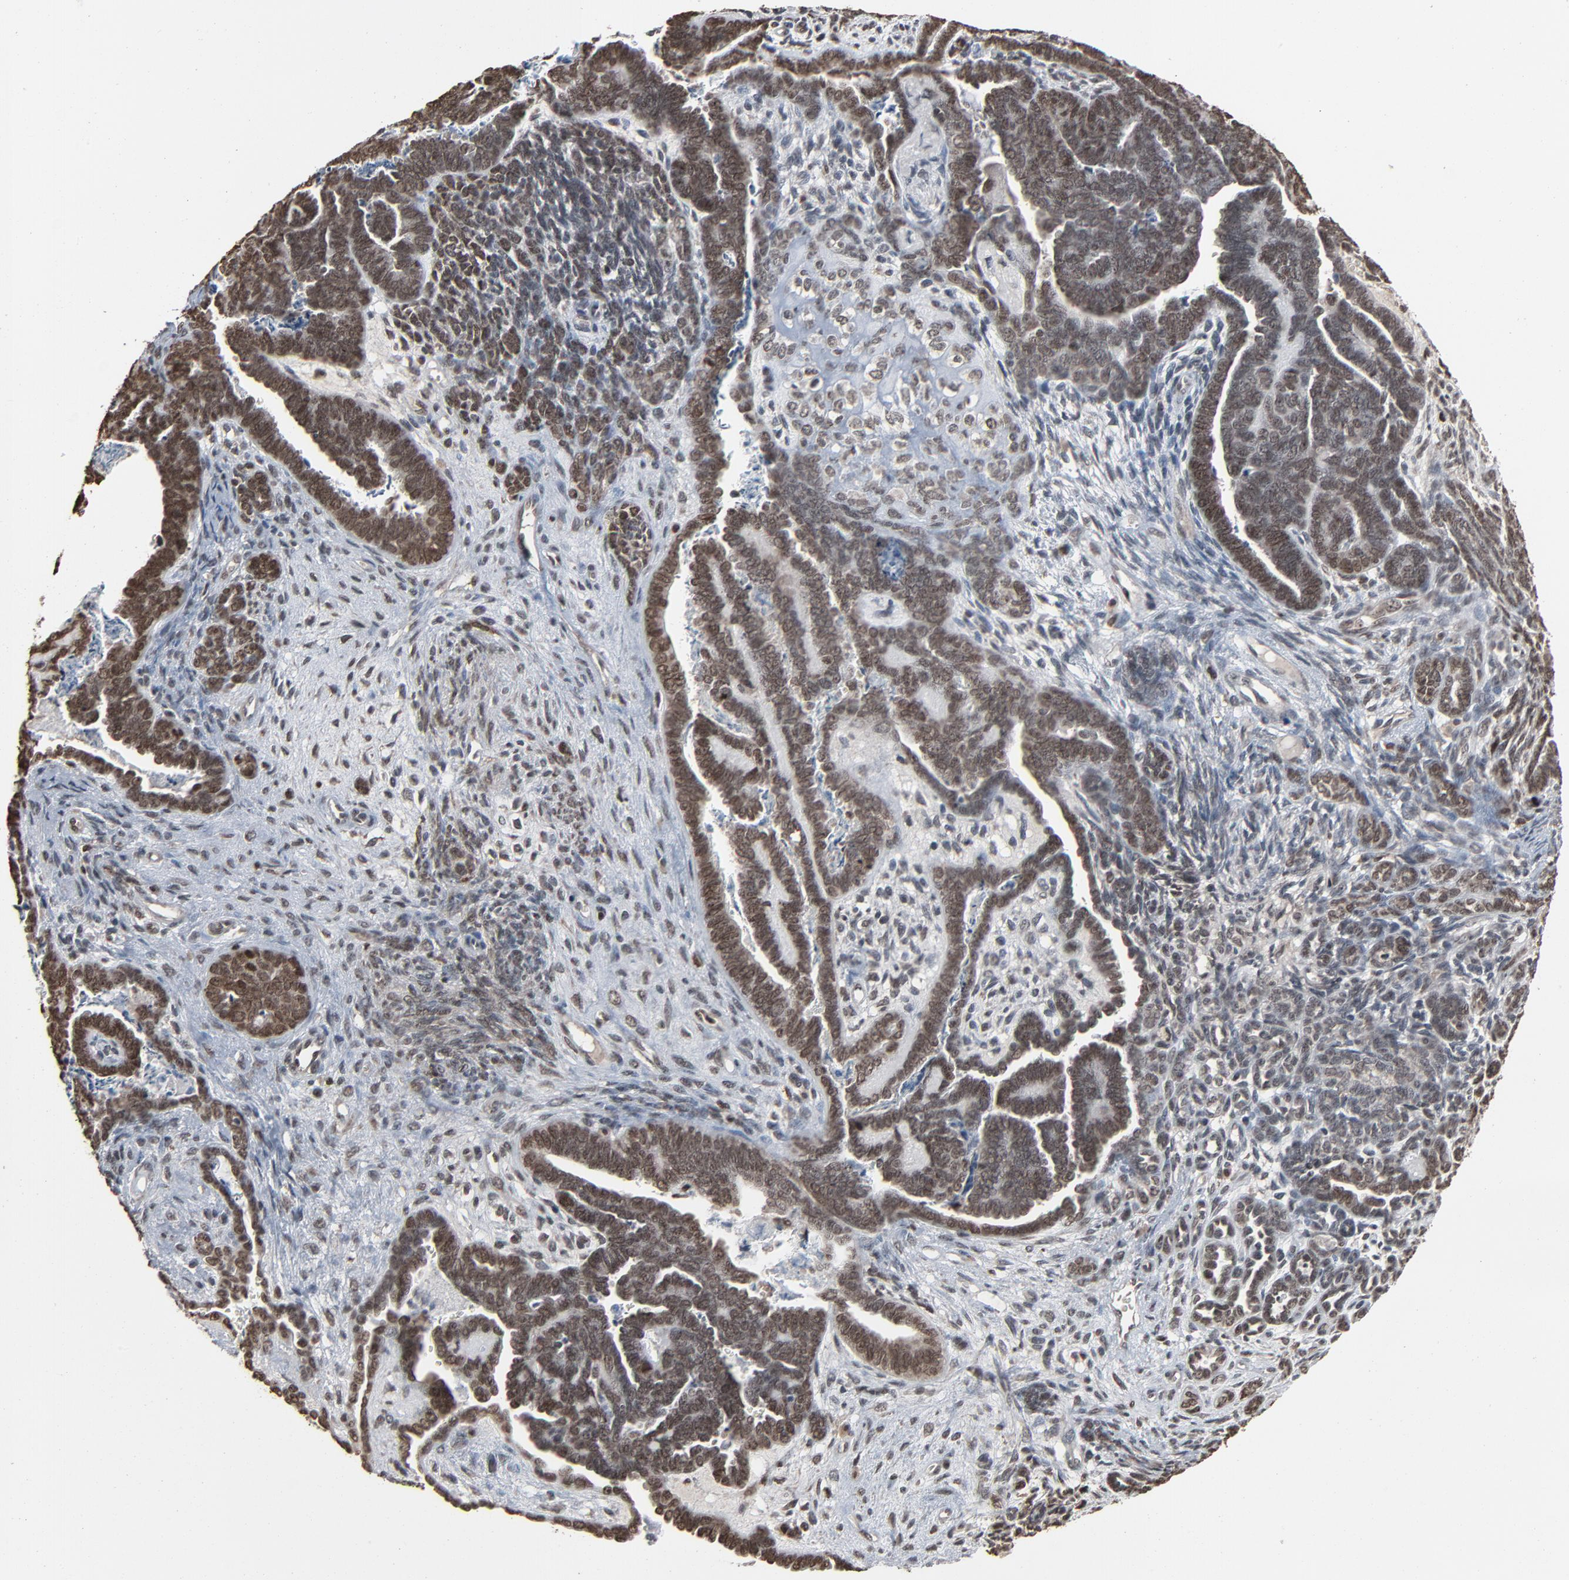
{"staining": {"intensity": "moderate", "quantity": ">75%", "location": "nuclear"}, "tissue": "endometrial cancer", "cell_type": "Tumor cells", "image_type": "cancer", "snomed": [{"axis": "morphology", "description": "Neoplasm, malignant, NOS"}, {"axis": "topography", "description": "Endometrium"}], "caption": "Protein expression analysis of endometrial cancer (neoplasm (malignant)) exhibits moderate nuclear positivity in about >75% of tumor cells. Using DAB (3,3'-diaminobenzidine) (brown) and hematoxylin (blue) stains, captured at high magnification using brightfield microscopy.", "gene": "RPS6KA3", "patient": {"sex": "female", "age": 74}}